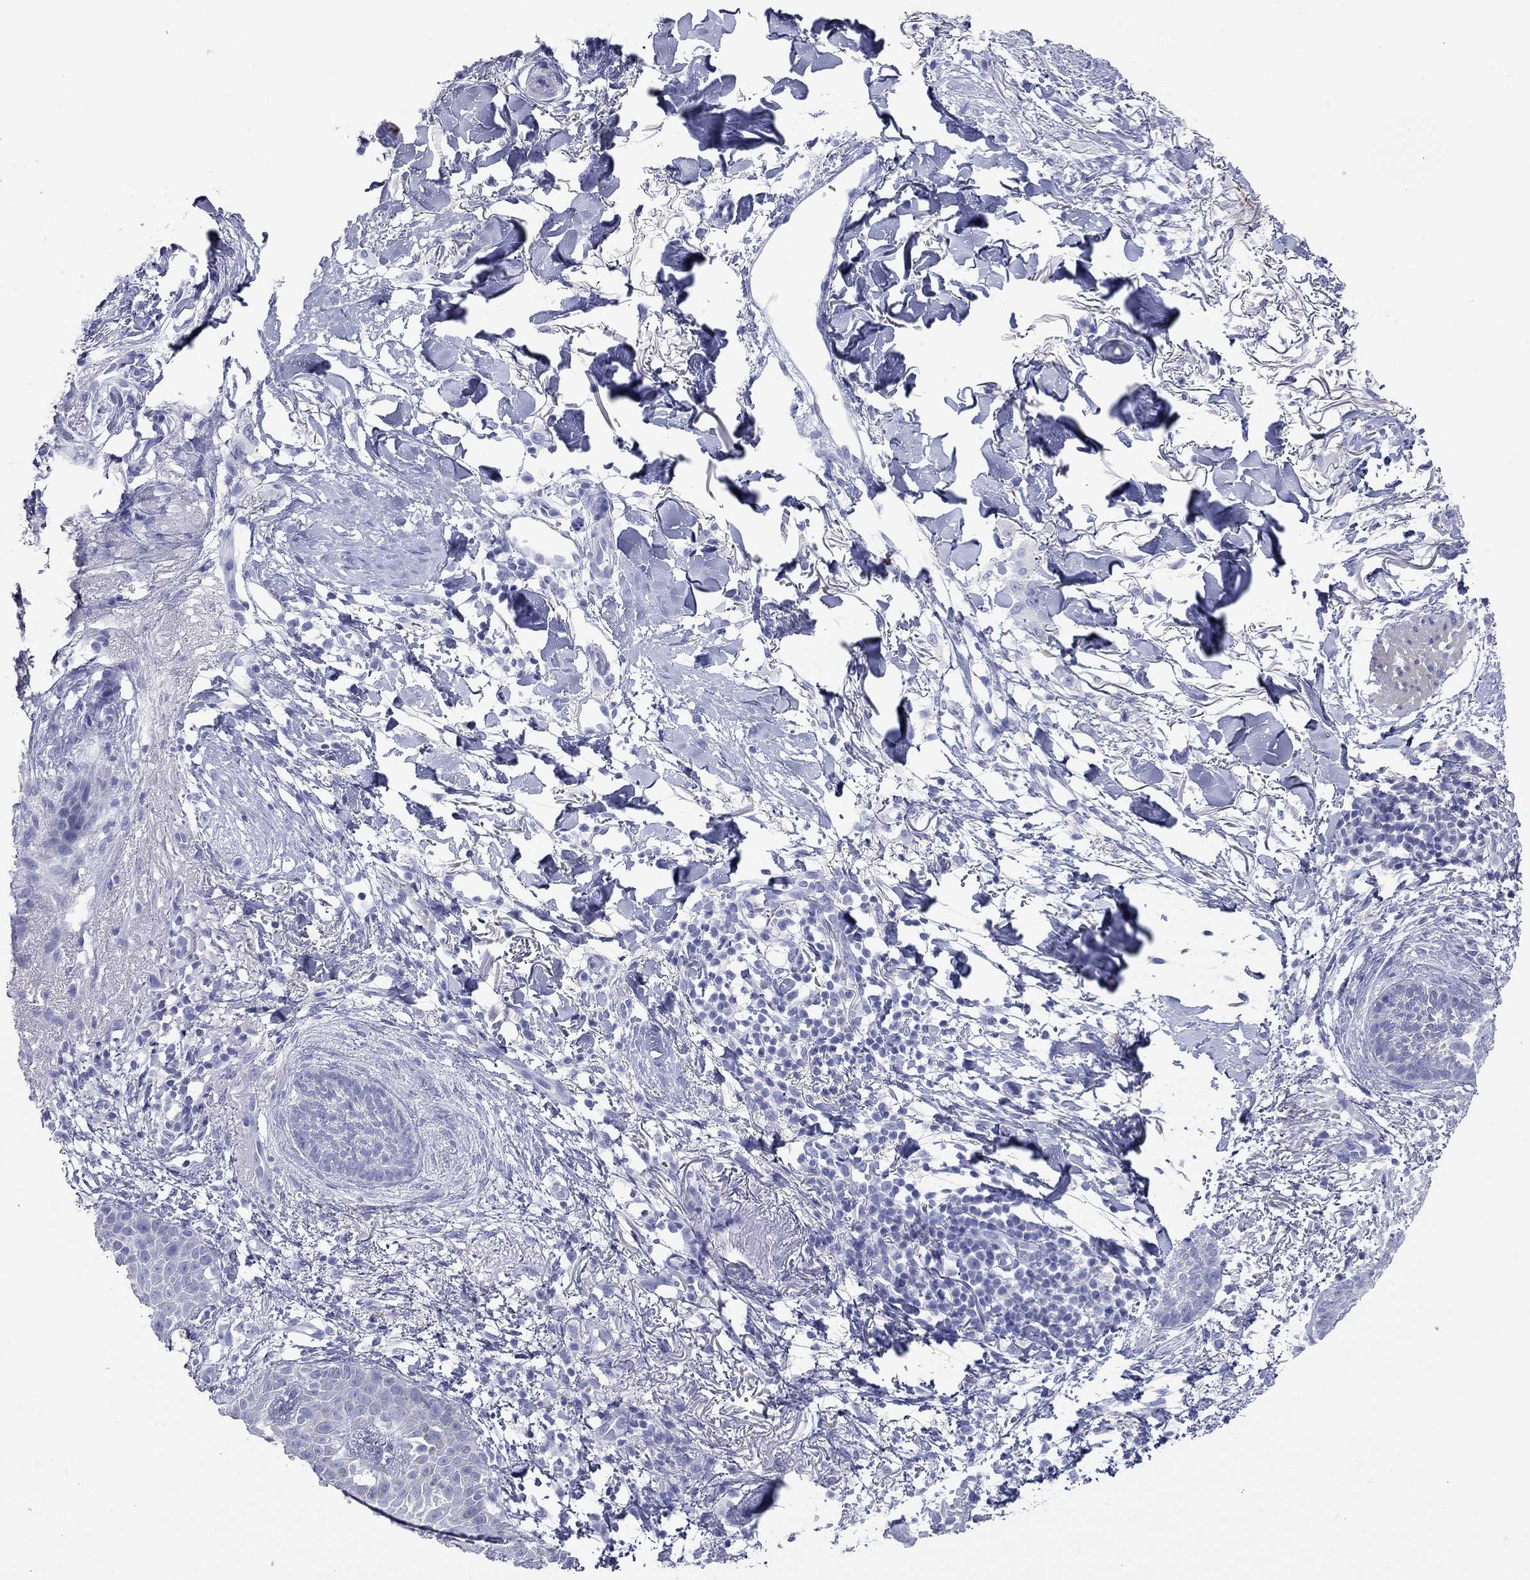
{"staining": {"intensity": "negative", "quantity": "none", "location": "none"}, "tissue": "skin cancer", "cell_type": "Tumor cells", "image_type": "cancer", "snomed": [{"axis": "morphology", "description": "Normal tissue, NOS"}, {"axis": "morphology", "description": "Basal cell carcinoma"}, {"axis": "topography", "description": "Skin"}], "caption": "Immunohistochemistry (IHC) micrograph of human skin cancer stained for a protein (brown), which demonstrates no positivity in tumor cells.", "gene": "ACTL7B", "patient": {"sex": "male", "age": 84}}